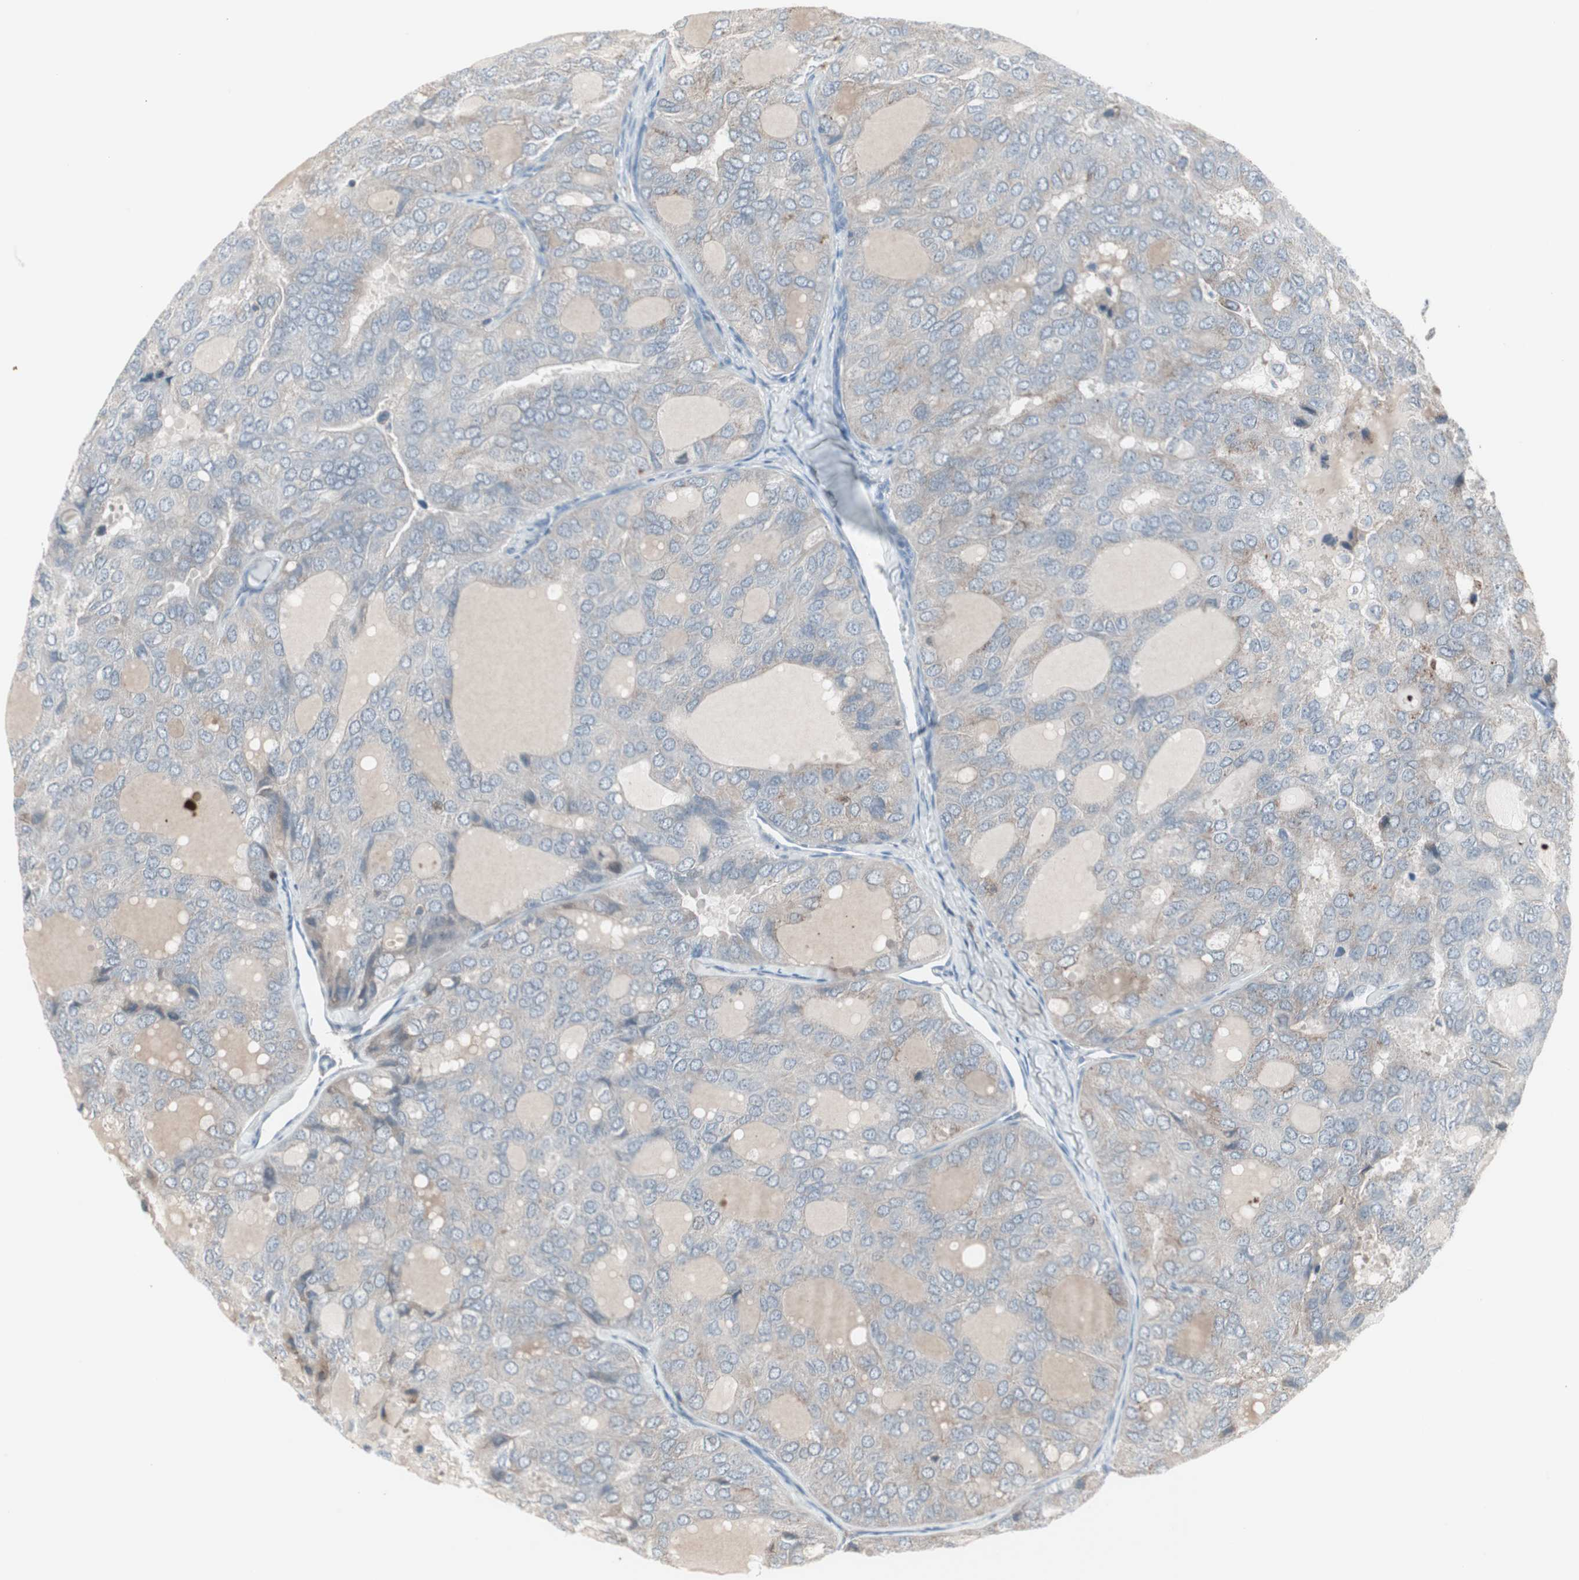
{"staining": {"intensity": "weak", "quantity": "<25%", "location": "cytoplasmic/membranous"}, "tissue": "thyroid cancer", "cell_type": "Tumor cells", "image_type": "cancer", "snomed": [{"axis": "morphology", "description": "Follicular adenoma carcinoma, NOS"}, {"axis": "topography", "description": "Thyroid gland"}], "caption": "Immunohistochemistry image of neoplastic tissue: thyroid cancer (follicular adenoma carcinoma) stained with DAB reveals no significant protein positivity in tumor cells. (DAB (3,3'-diaminobenzidine) immunohistochemistry with hematoxylin counter stain).", "gene": "ZSCAN32", "patient": {"sex": "male", "age": 75}}